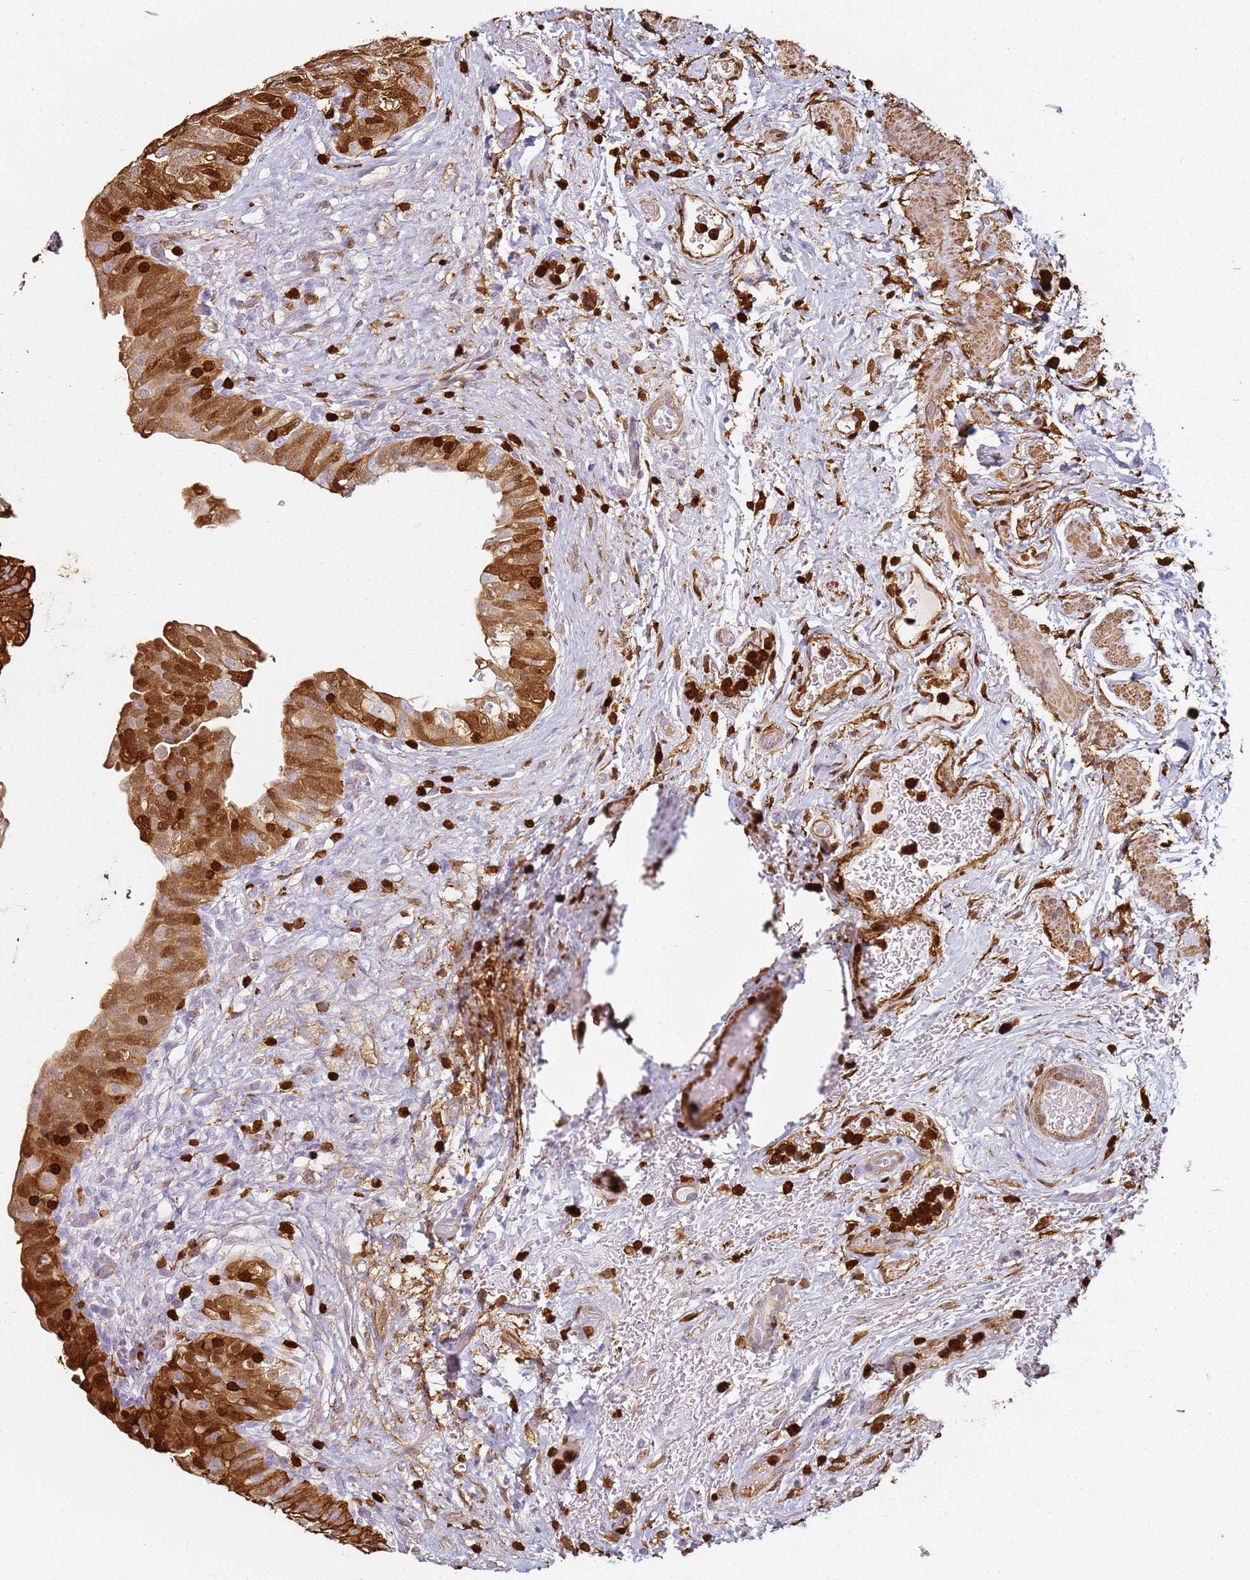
{"staining": {"intensity": "strong", "quantity": ">75%", "location": "cytoplasmic/membranous,nuclear"}, "tissue": "urinary bladder", "cell_type": "Urothelial cells", "image_type": "normal", "snomed": [{"axis": "morphology", "description": "Normal tissue, NOS"}, {"axis": "topography", "description": "Urinary bladder"}], "caption": "Immunohistochemical staining of benign human urinary bladder exhibits high levels of strong cytoplasmic/membranous,nuclear positivity in about >75% of urothelial cells.", "gene": "S100A4", "patient": {"sex": "male", "age": 69}}